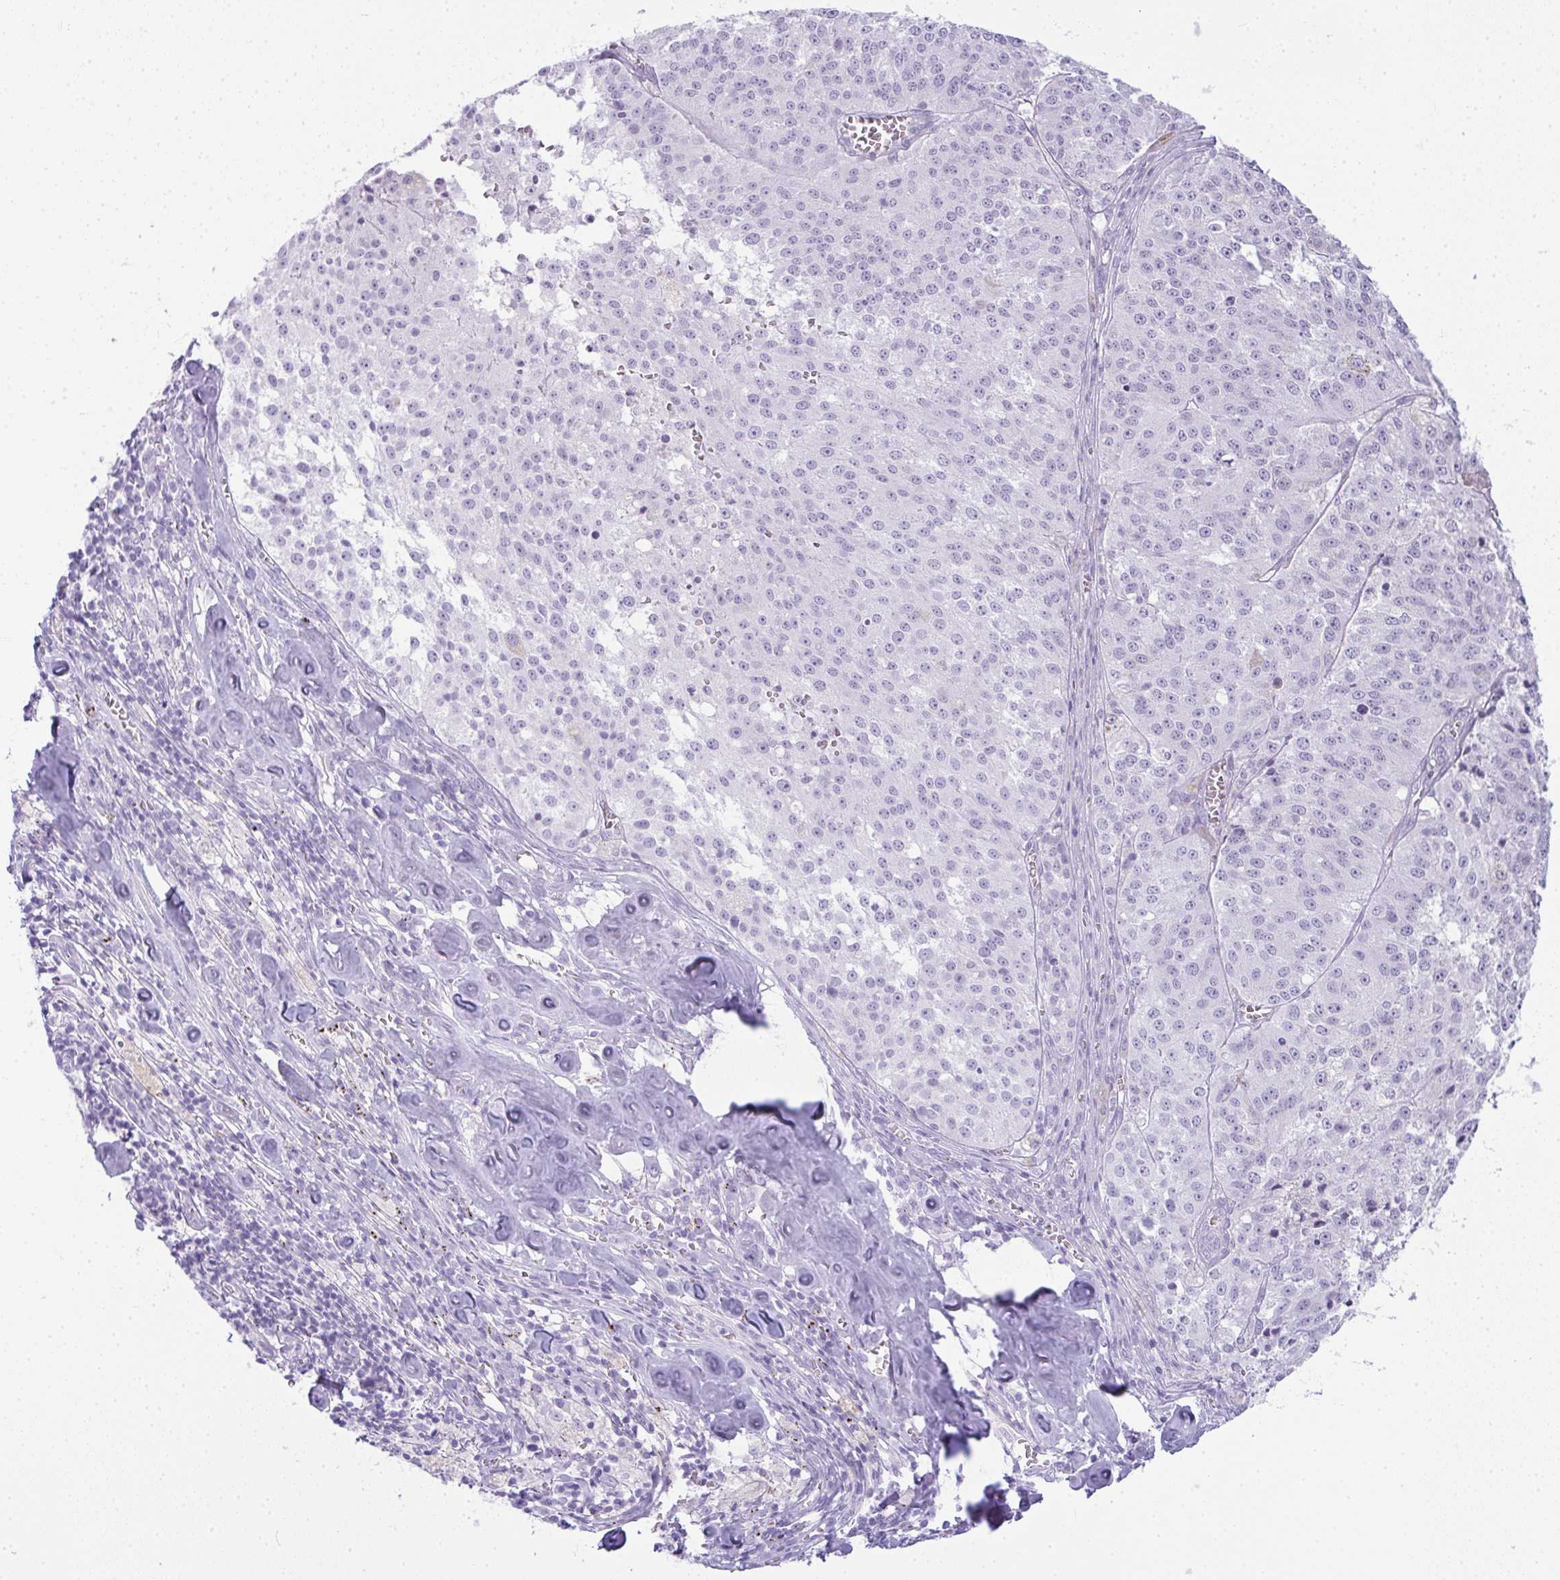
{"staining": {"intensity": "negative", "quantity": "none", "location": "none"}, "tissue": "melanoma", "cell_type": "Tumor cells", "image_type": "cancer", "snomed": [{"axis": "morphology", "description": "Malignant melanoma, Metastatic site"}, {"axis": "topography", "description": "Lymph node"}], "caption": "An immunohistochemistry micrograph of melanoma is shown. There is no staining in tumor cells of melanoma.", "gene": "RASL10A", "patient": {"sex": "female", "age": 64}}